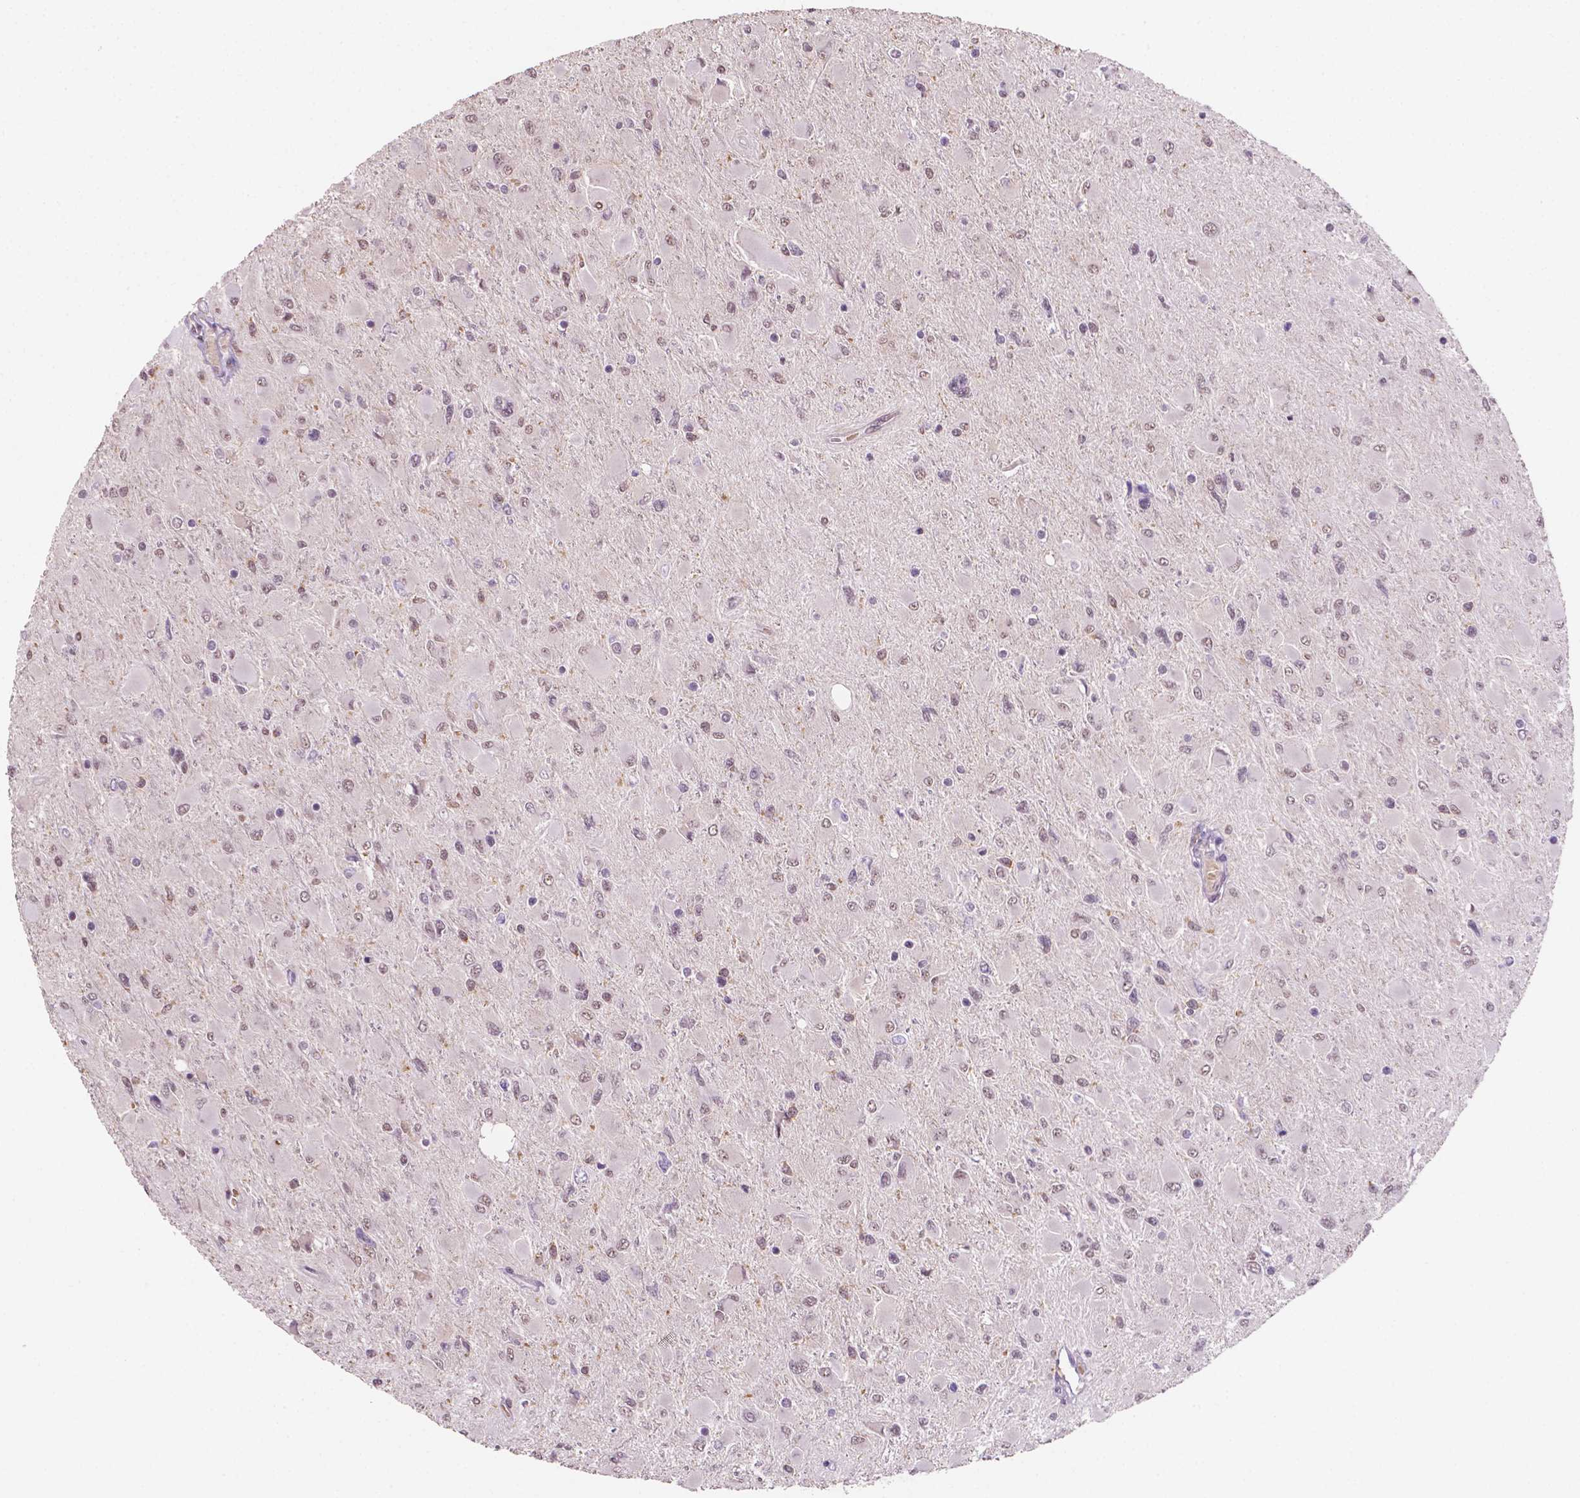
{"staining": {"intensity": "weak", "quantity": "25%-75%", "location": "nuclear"}, "tissue": "glioma", "cell_type": "Tumor cells", "image_type": "cancer", "snomed": [{"axis": "morphology", "description": "Glioma, malignant, High grade"}, {"axis": "topography", "description": "Cerebral cortex"}], "caption": "Glioma stained with DAB IHC exhibits low levels of weak nuclear positivity in about 25%-75% of tumor cells.", "gene": "SHLD3", "patient": {"sex": "female", "age": 36}}